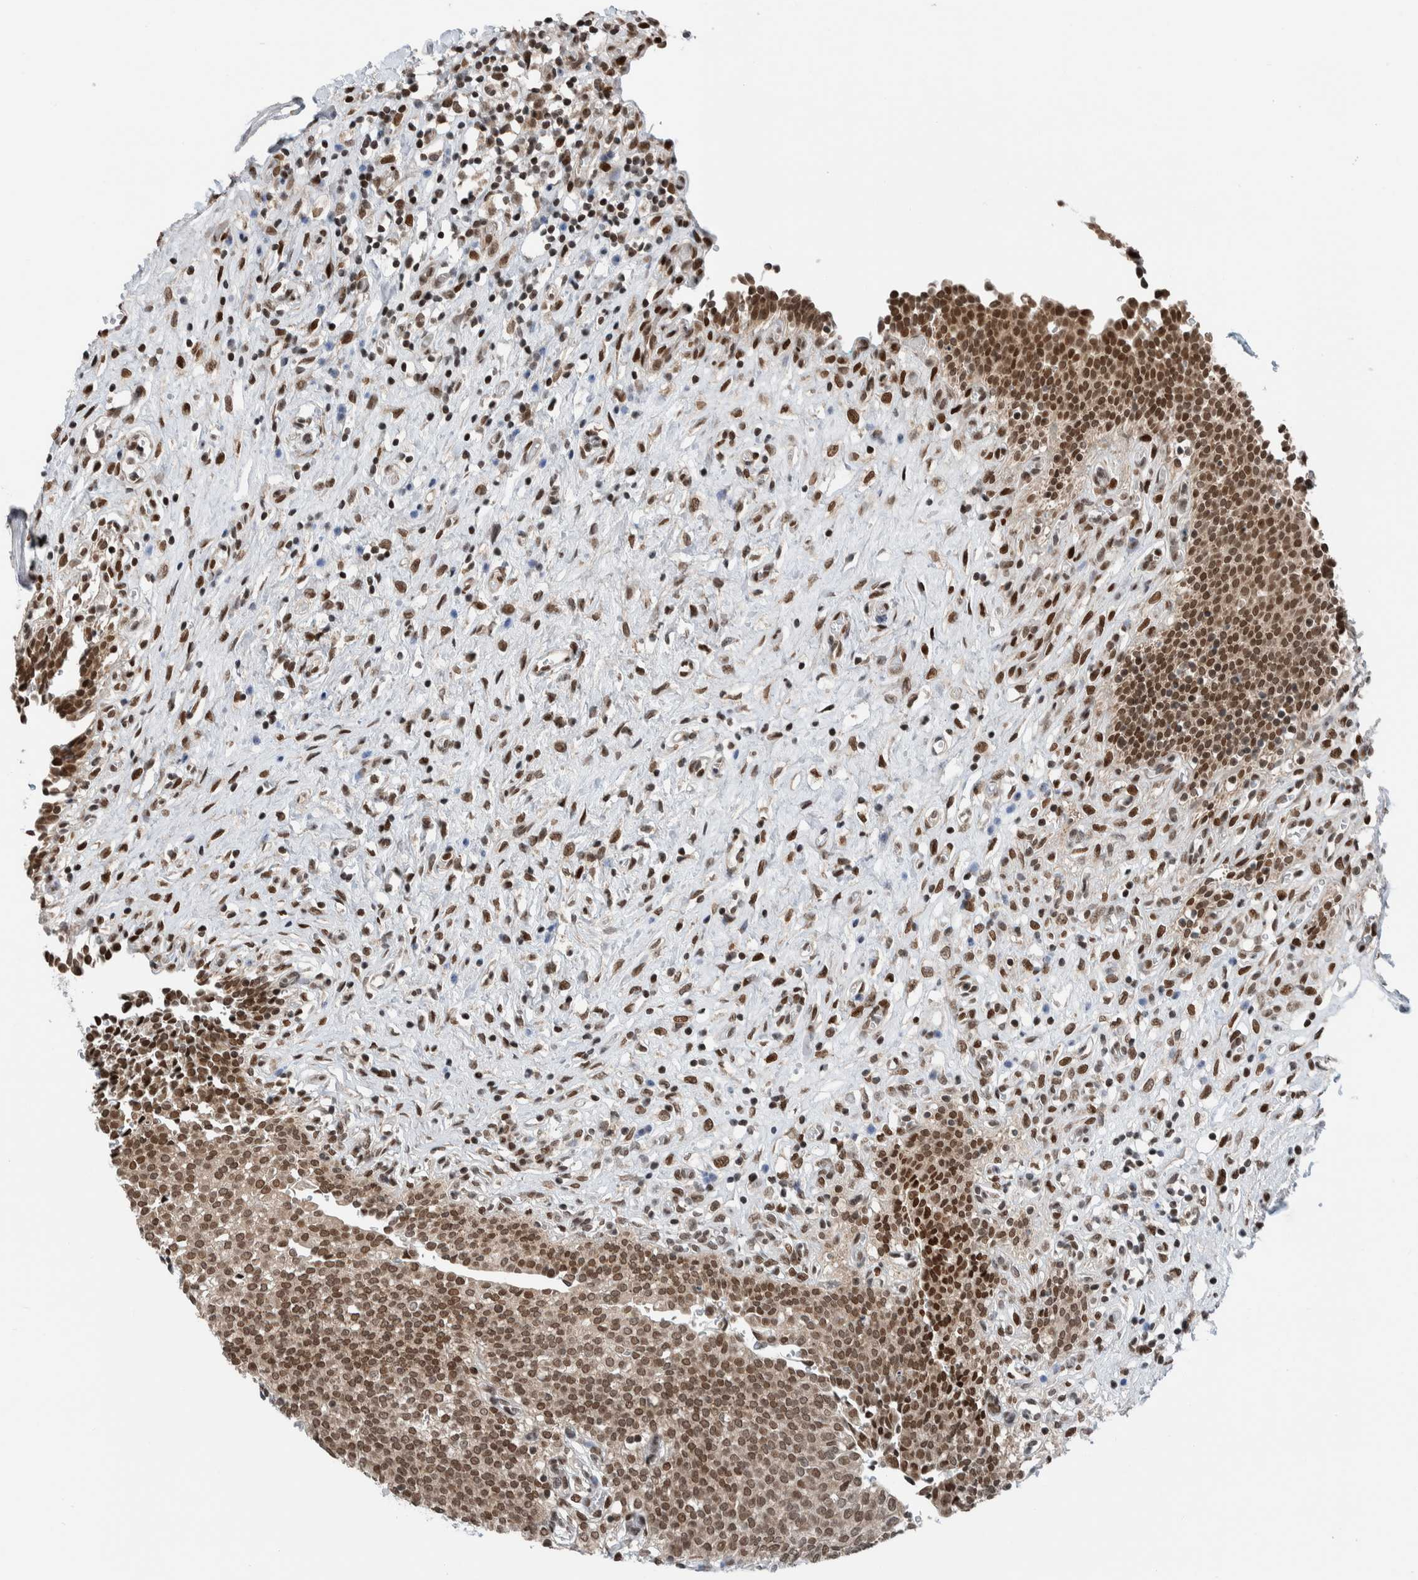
{"staining": {"intensity": "strong", "quantity": ">75%", "location": "cytoplasmic/membranous,nuclear"}, "tissue": "urinary bladder", "cell_type": "Urothelial cells", "image_type": "normal", "snomed": [{"axis": "morphology", "description": "Urothelial carcinoma, High grade"}, {"axis": "topography", "description": "Urinary bladder"}], "caption": "This photomicrograph shows immunohistochemistry staining of normal human urinary bladder, with high strong cytoplasmic/membranous,nuclear expression in about >75% of urothelial cells.", "gene": "NPLOC4", "patient": {"sex": "male", "age": 46}}